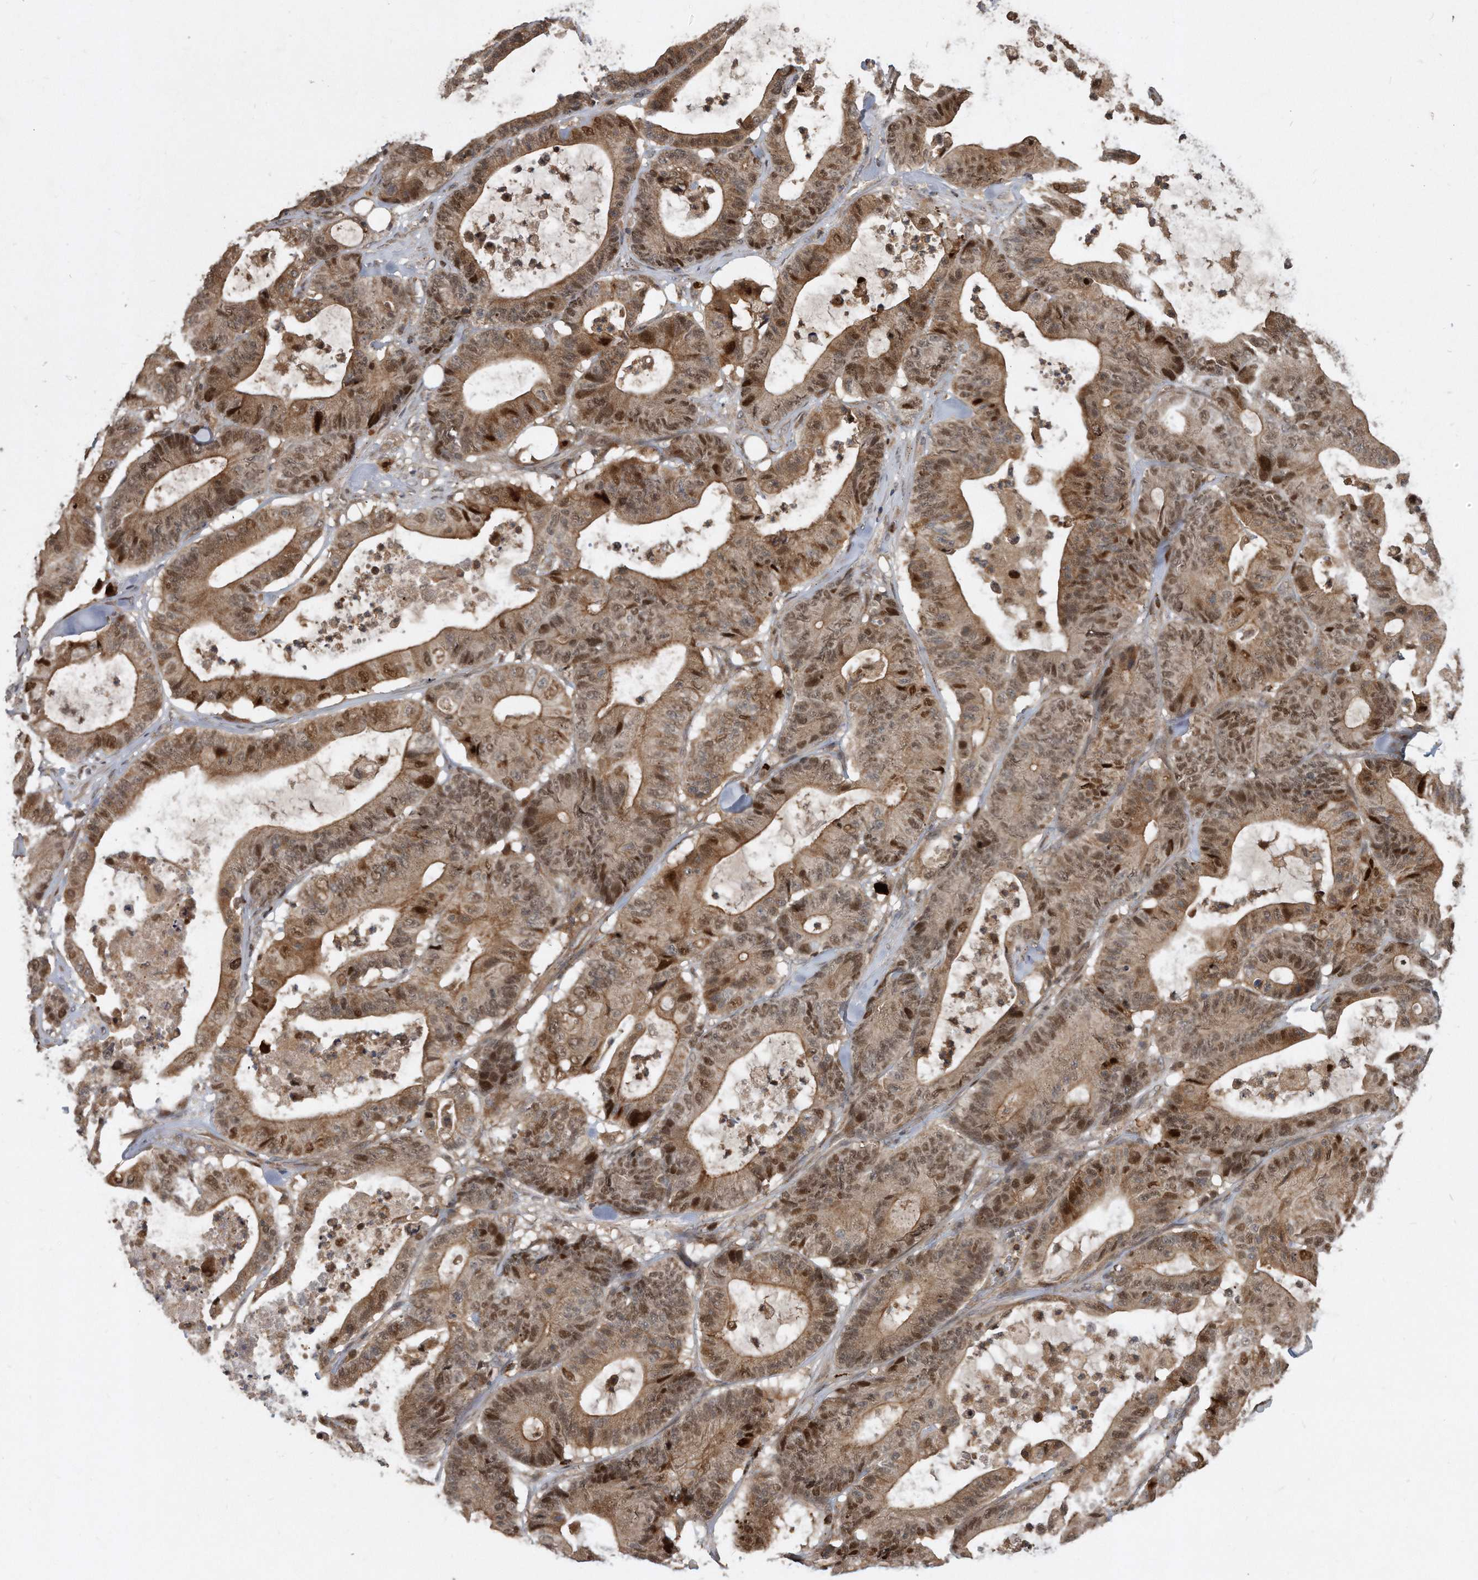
{"staining": {"intensity": "moderate", "quantity": ">75%", "location": "cytoplasmic/membranous,nuclear"}, "tissue": "colorectal cancer", "cell_type": "Tumor cells", "image_type": "cancer", "snomed": [{"axis": "morphology", "description": "Adenocarcinoma, NOS"}, {"axis": "topography", "description": "Colon"}], "caption": "Immunohistochemistry (DAB (3,3'-diaminobenzidine)) staining of adenocarcinoma (colorectal) demonstrates moderate cytoplasmic/membranous and nuclear protein expression in about >75% of tumor cells. (DAB (3,3'-diaminobenzidine) IHC with brightfield microscopy, high magnification).", "gene": "PGBD2", "patient": {"sex": "female", "age": 84}}